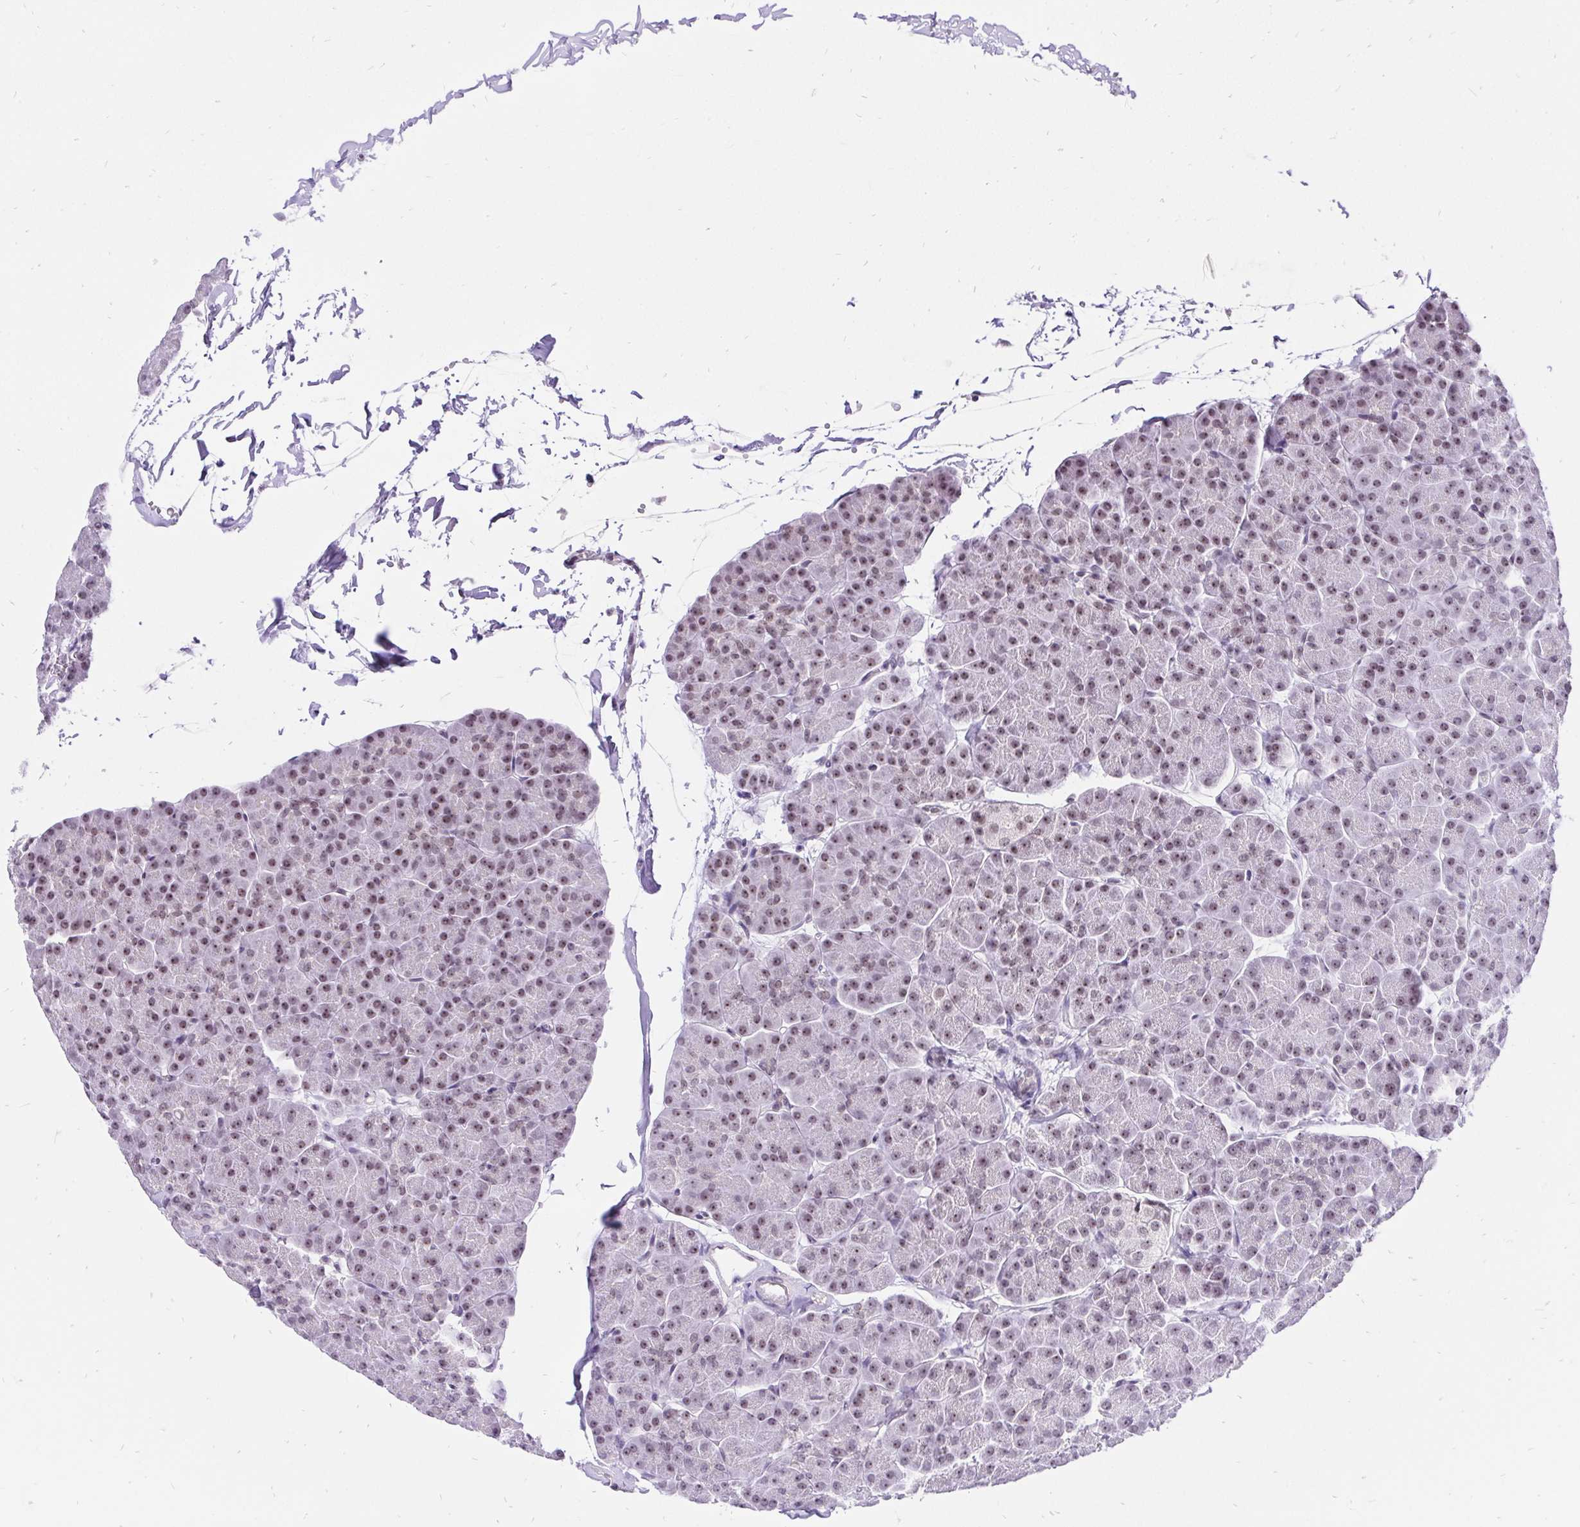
{"staining": {"intensity": "weak", "quantity": ">75%", "location": "nuclear"}, "tissue": "pancreas", "cell_type": "Exocrine glandular cells", "image_type": "normal", "snomed": [{"axis": "morphology", "description": "Normal tissue, NOS"}, {"axis": "topography", "description": "Pancreas"}, {"axis": "topography", "description": "Peripheral nerve tissue"}], "caption": "Immunohistochemistry photomicrograph of benign pancreas: human pancreas stained using immunohistochemistry (IHC) displays low levels of weak protein expression localized specifically in the nuclear of exocrine glandular cells, appearing as a nuclear brown color.", "gene": "ZNF860", "patient": {"sex": "male", "age": 54}}